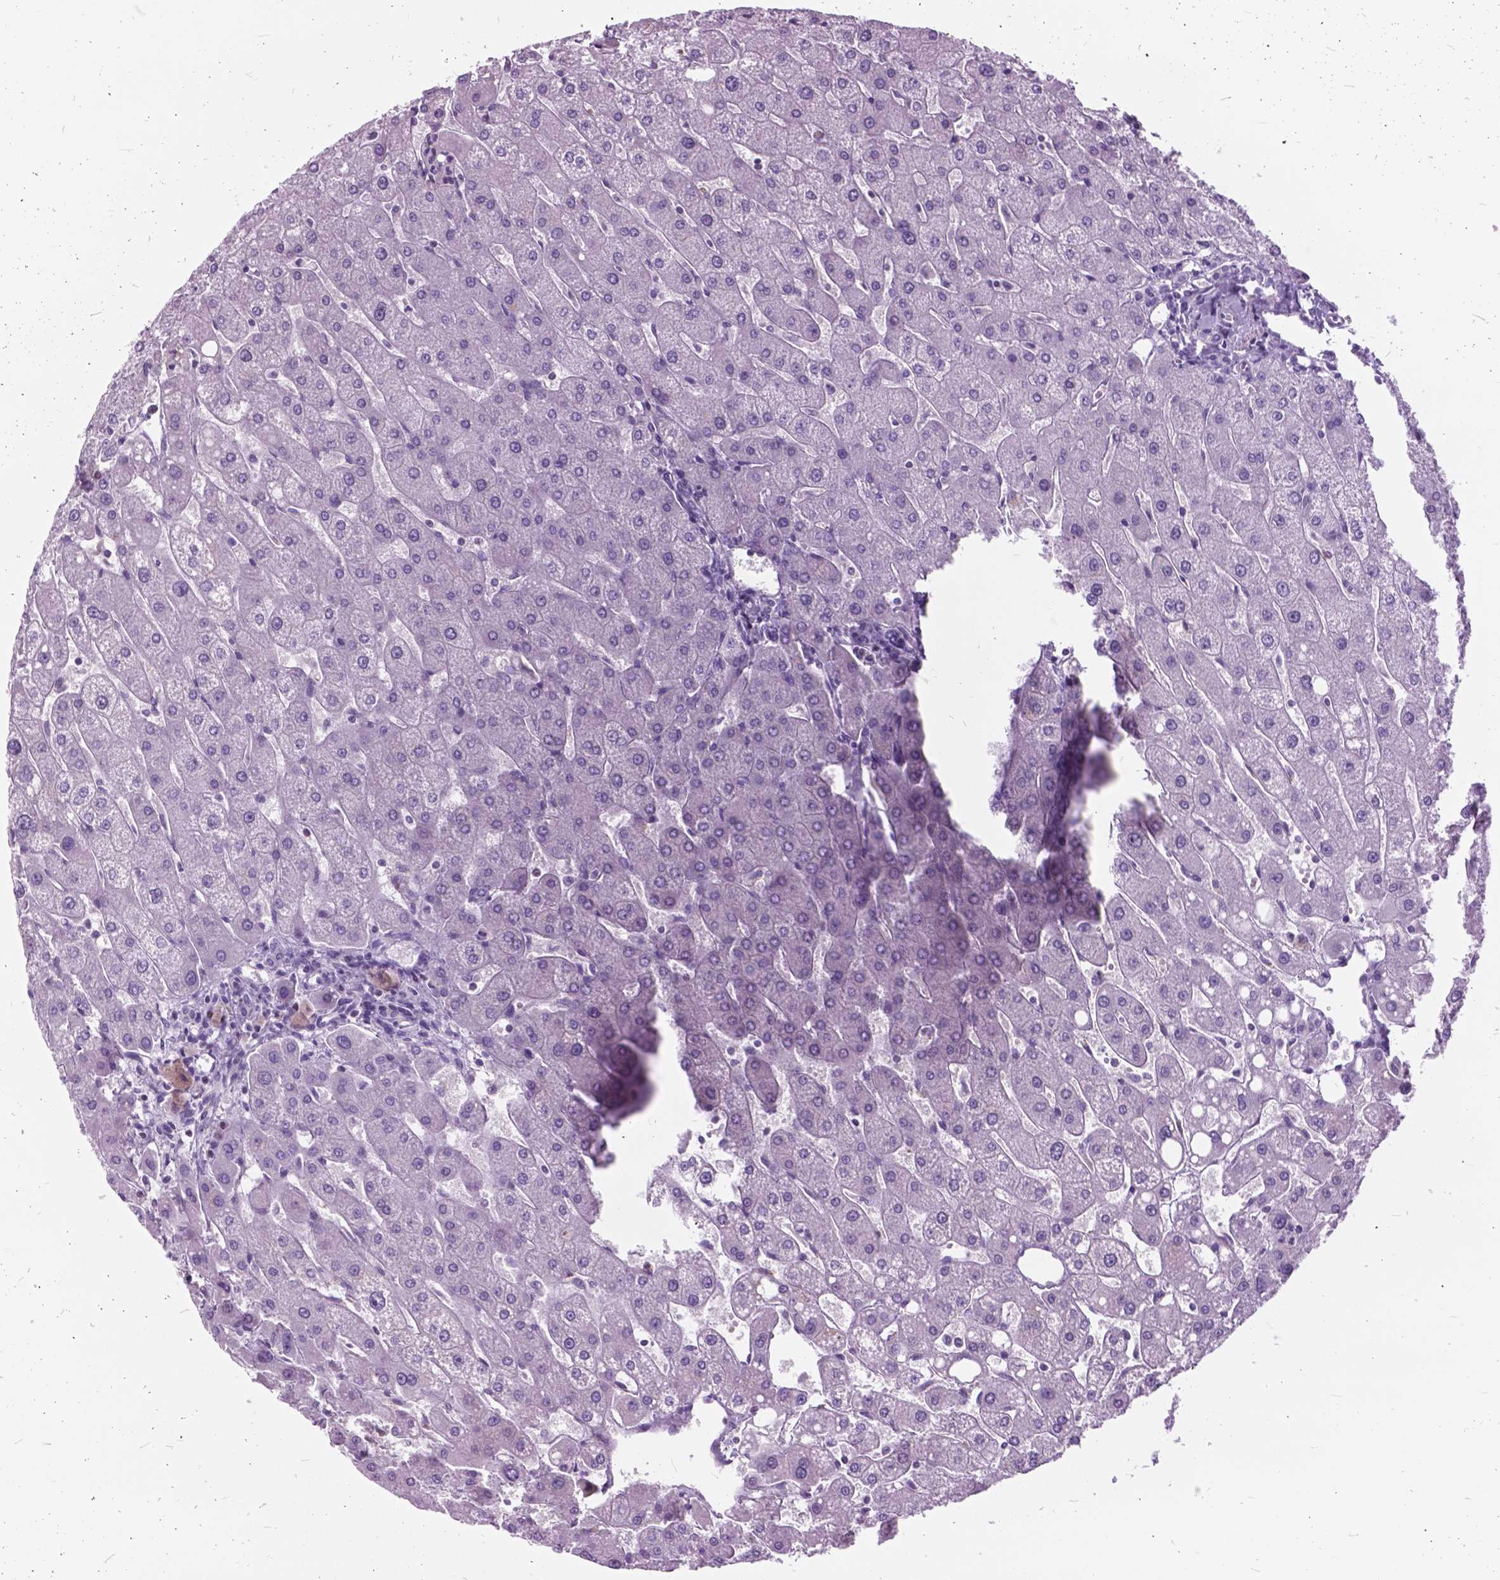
{"staining": {"intensity": "negative", "quantity": "none", "location": "none"}, "tissue": "liver", "cell_type": "Cholangiocytes", "image_type": "normal", "snomed": [{"axis": "morphology", "description": "Normal tissue, NOS"}, {"axis": "topography", "description": "Liver"}], "caption": "Liver stained for a protein using IHC demonstrates no positivity cholangiocytes.", "gene": "SP140", "patient": {"sex": "male", "age": 67}}